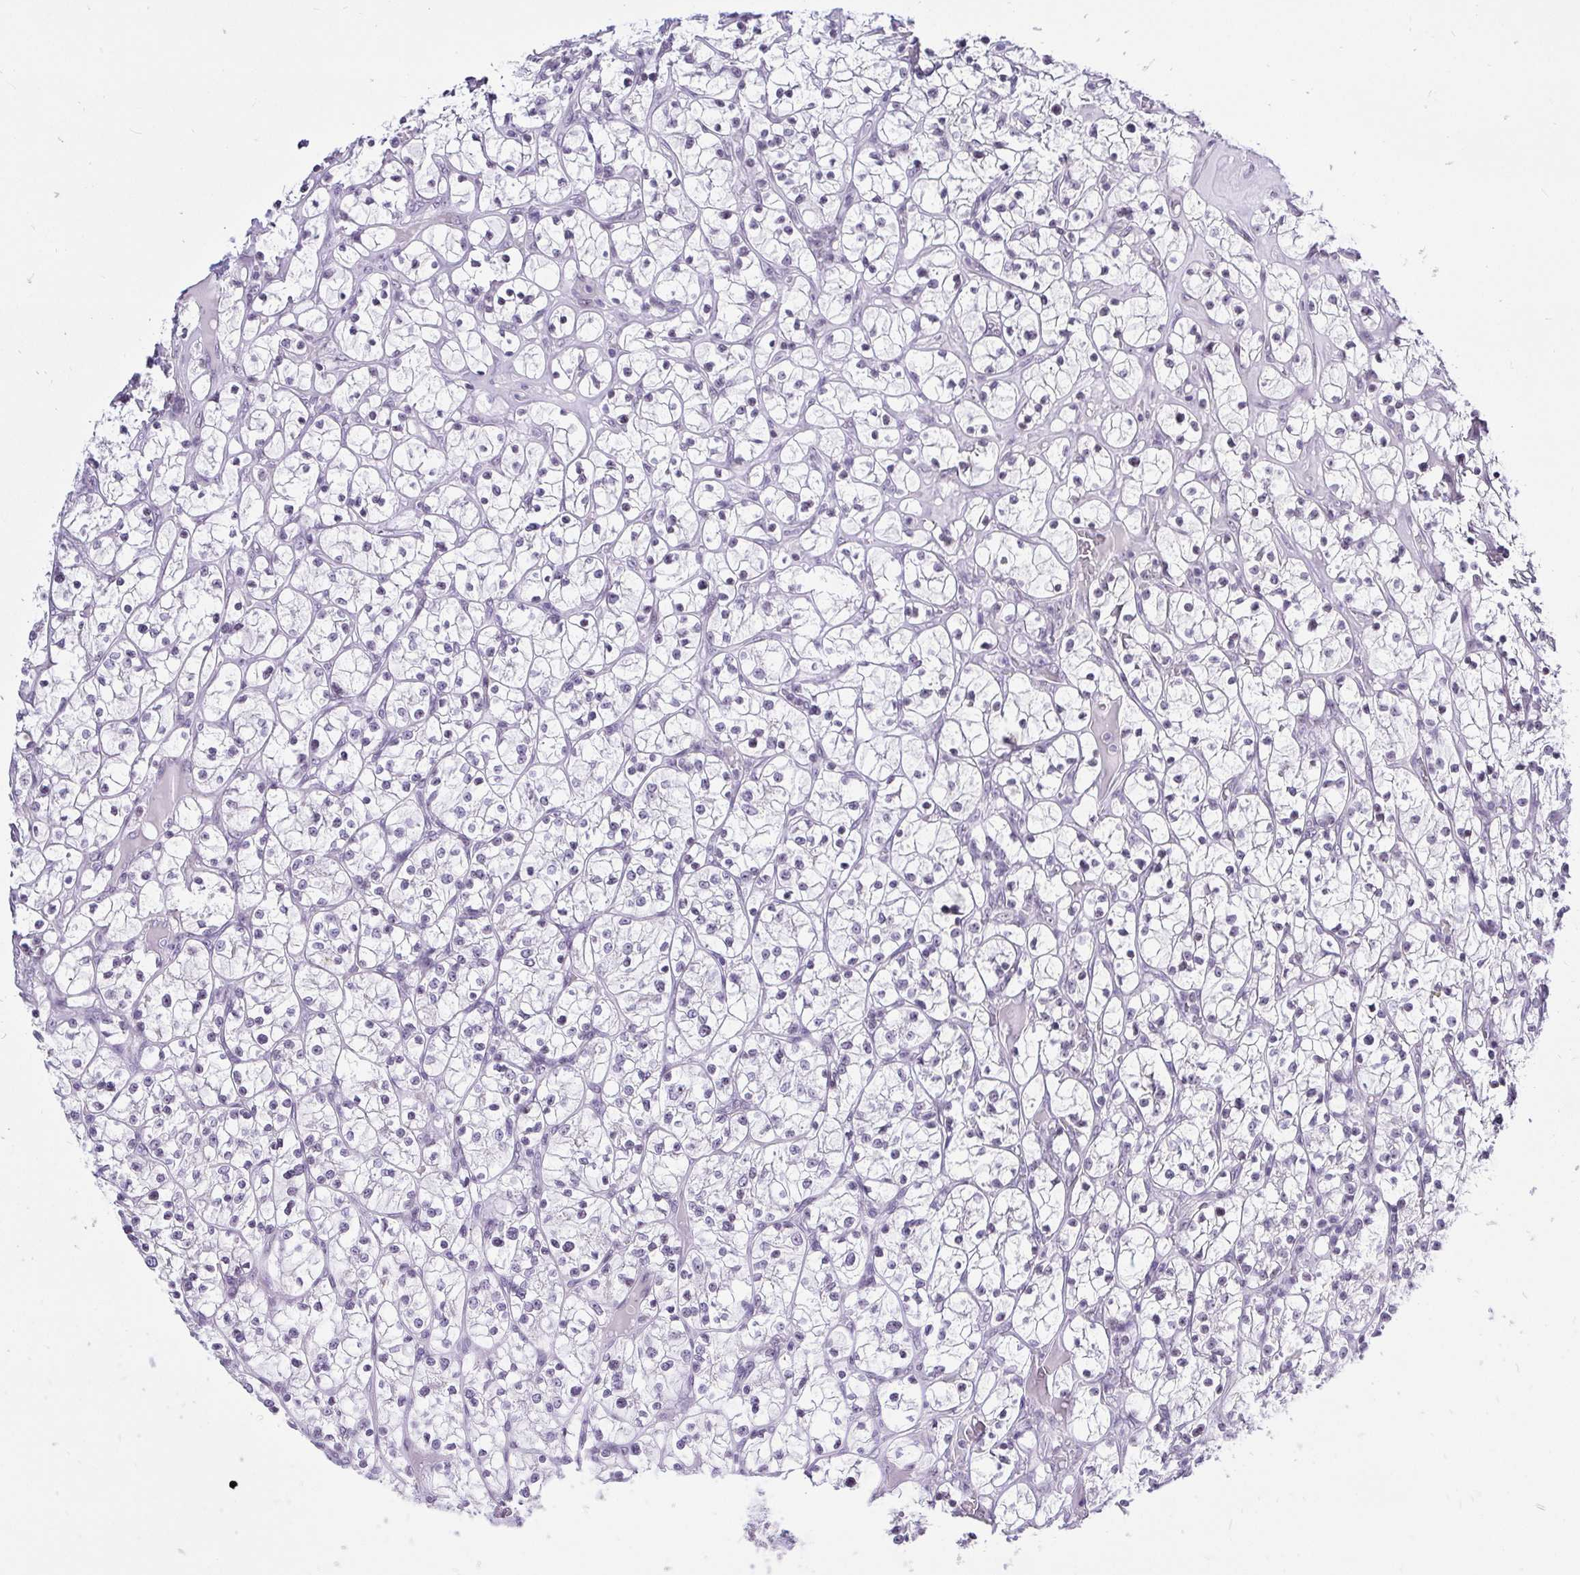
{"staining": {"intensity": "negative", "quantity": "none", "location": "none"}, "tissue": "renal cancer", "cell_type": "Tumor cells", "image_type": "cancer", "snomed": [{"axis": "morphology", "description": "Adenocarcinoma, NOS"}, {"axis": "topography", "description": "Kidney"}], "caption": "Immunohistochemistry (IHC) image of renal cancer (adenocarcinoma) stained for a protein (brown), which exhibits no staining in tumor cells.", "gene": "ZNF860", "patient": {"sex": "female", "age": 64}}